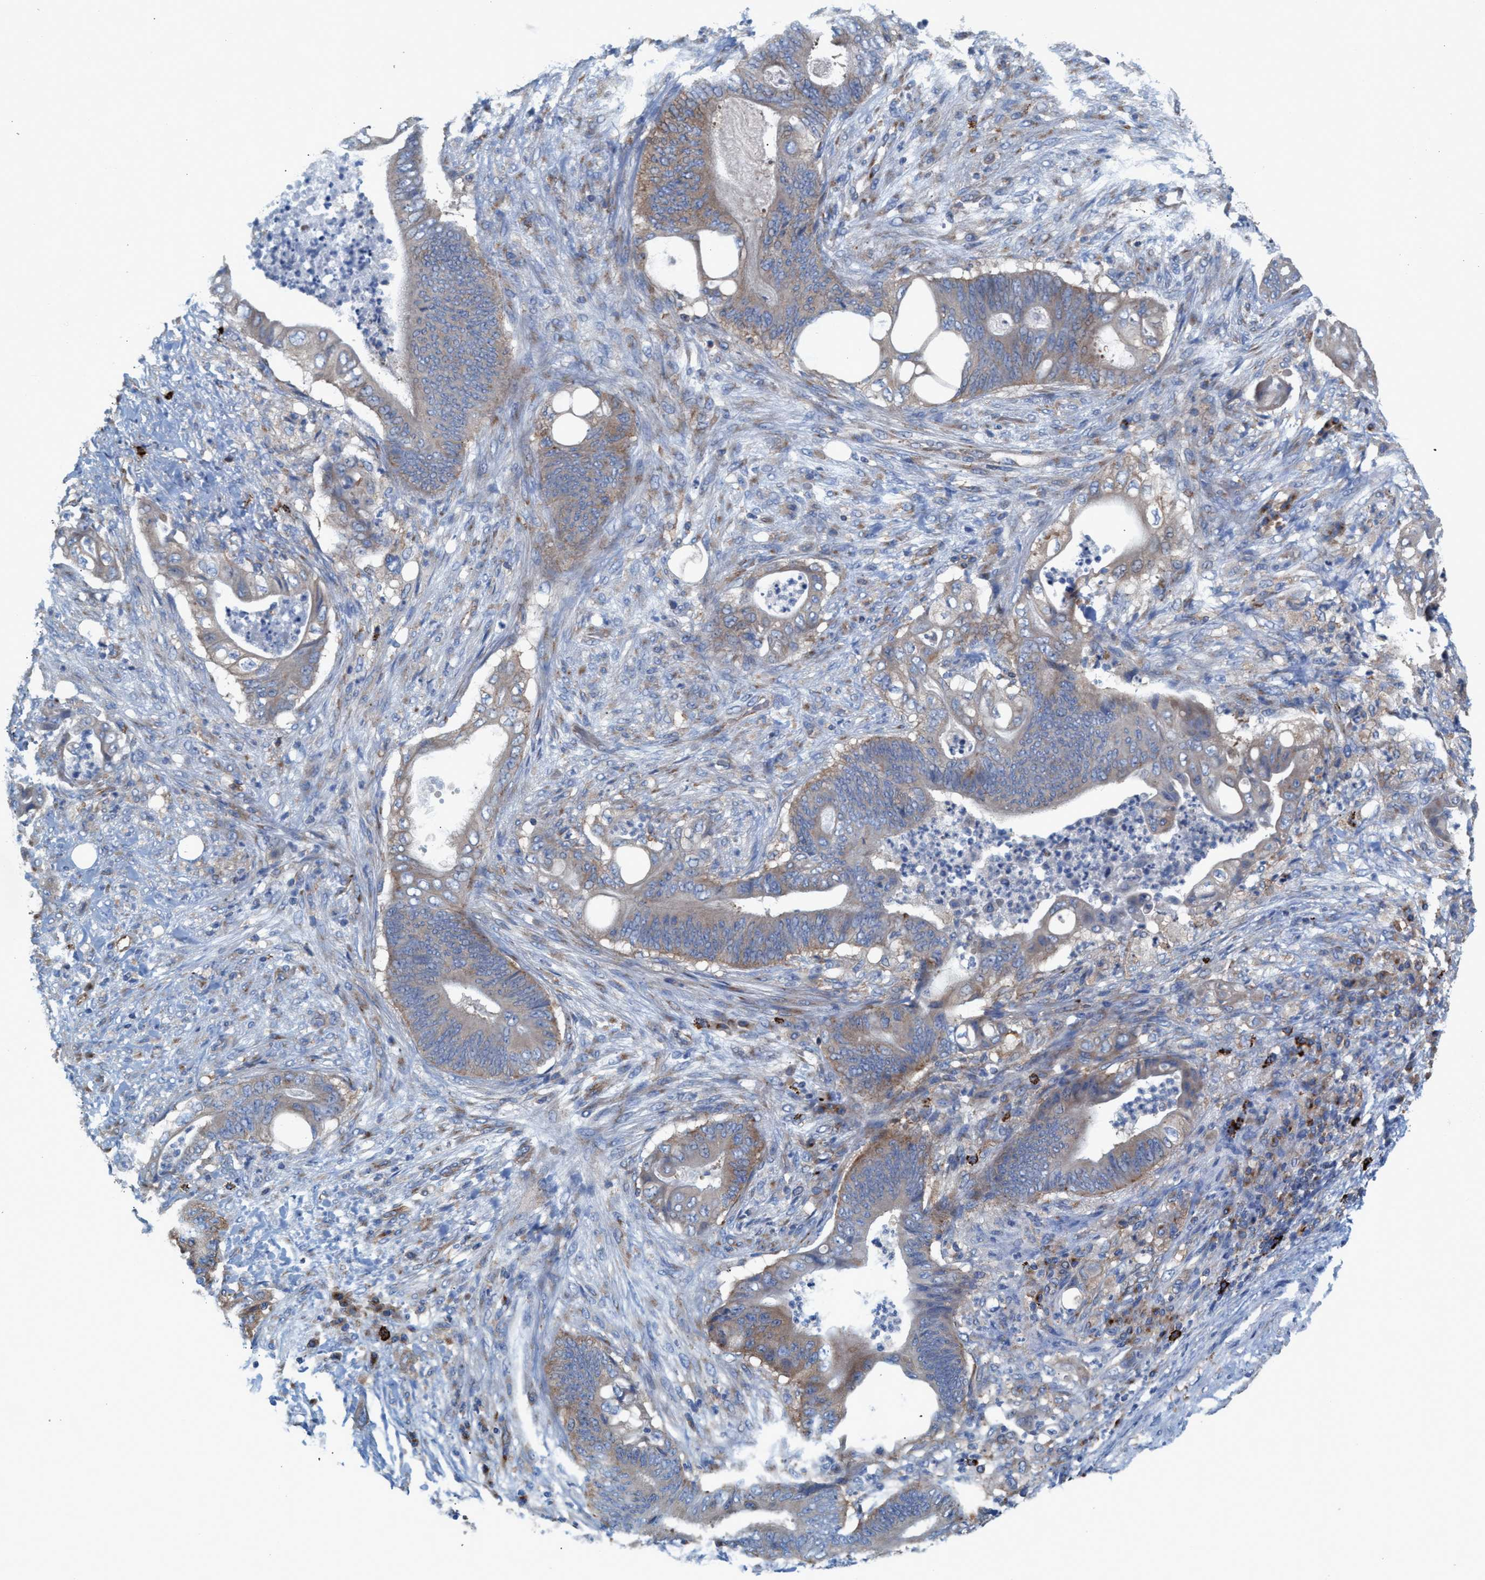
{"staining": {"intensity": "moderate", "quantity": "<25%", "location": "cytoplasmic/membranous"}, "tissue": "stomach cancer", "cell_type": "Tumor cells", "image_type": "cancer", "snomed": [{"axis": "morphology", "description": "Adenocarcinoma, NOS"}, {"axis": "topography", "description": "Stomach"}], "caption": "Approximately <25% of tumor cells in adenocarcinoma (stomach) show moderate cytoplasmic/membranous protein positivity as visualized by brown immunohistochemical staining.", "gene": "NYAP1", "patient": {"sex": "female", "age": 73}}